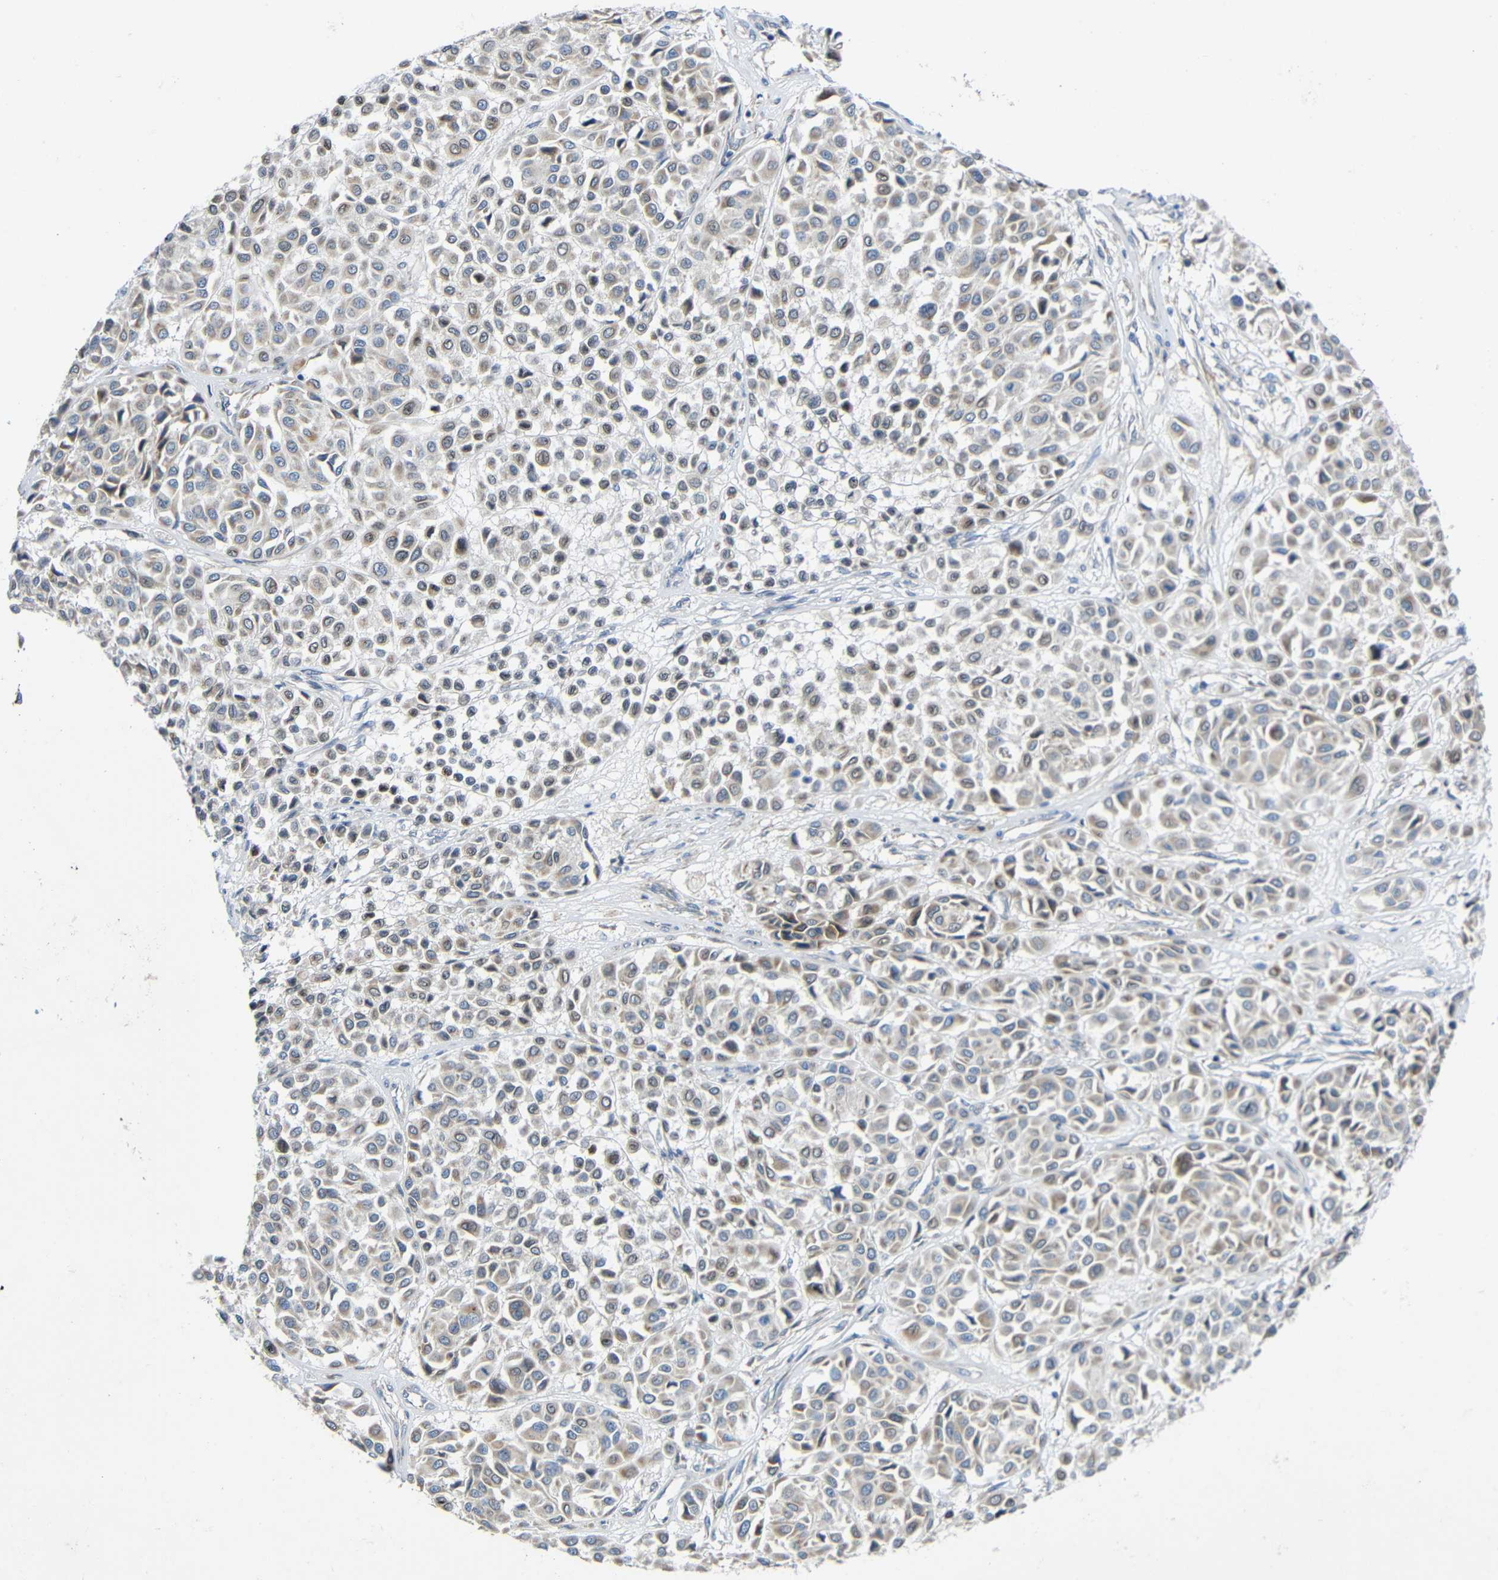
{"staining": {"intensity": "weak", "quantity": ">75%", "location": "cytoplasmic/membranous"}, "tissue": "melanoma", "cell_type": "Tumor cells", "image_type": "cancer", "snomed": [{"axis": "morphology", "description": "Malignant melanoma, Metastatic site"}, {"axis": "topography", "description": "Soft tissue"}], "caption": "IHC (DAB) staining of malignant melanoma (metastatic site) displays weak cytoplasmic/membranous protein expression in about >75% of tumor cells.", "gene": "TMEM25", "patient": {"sex": "male", "age": 41}}